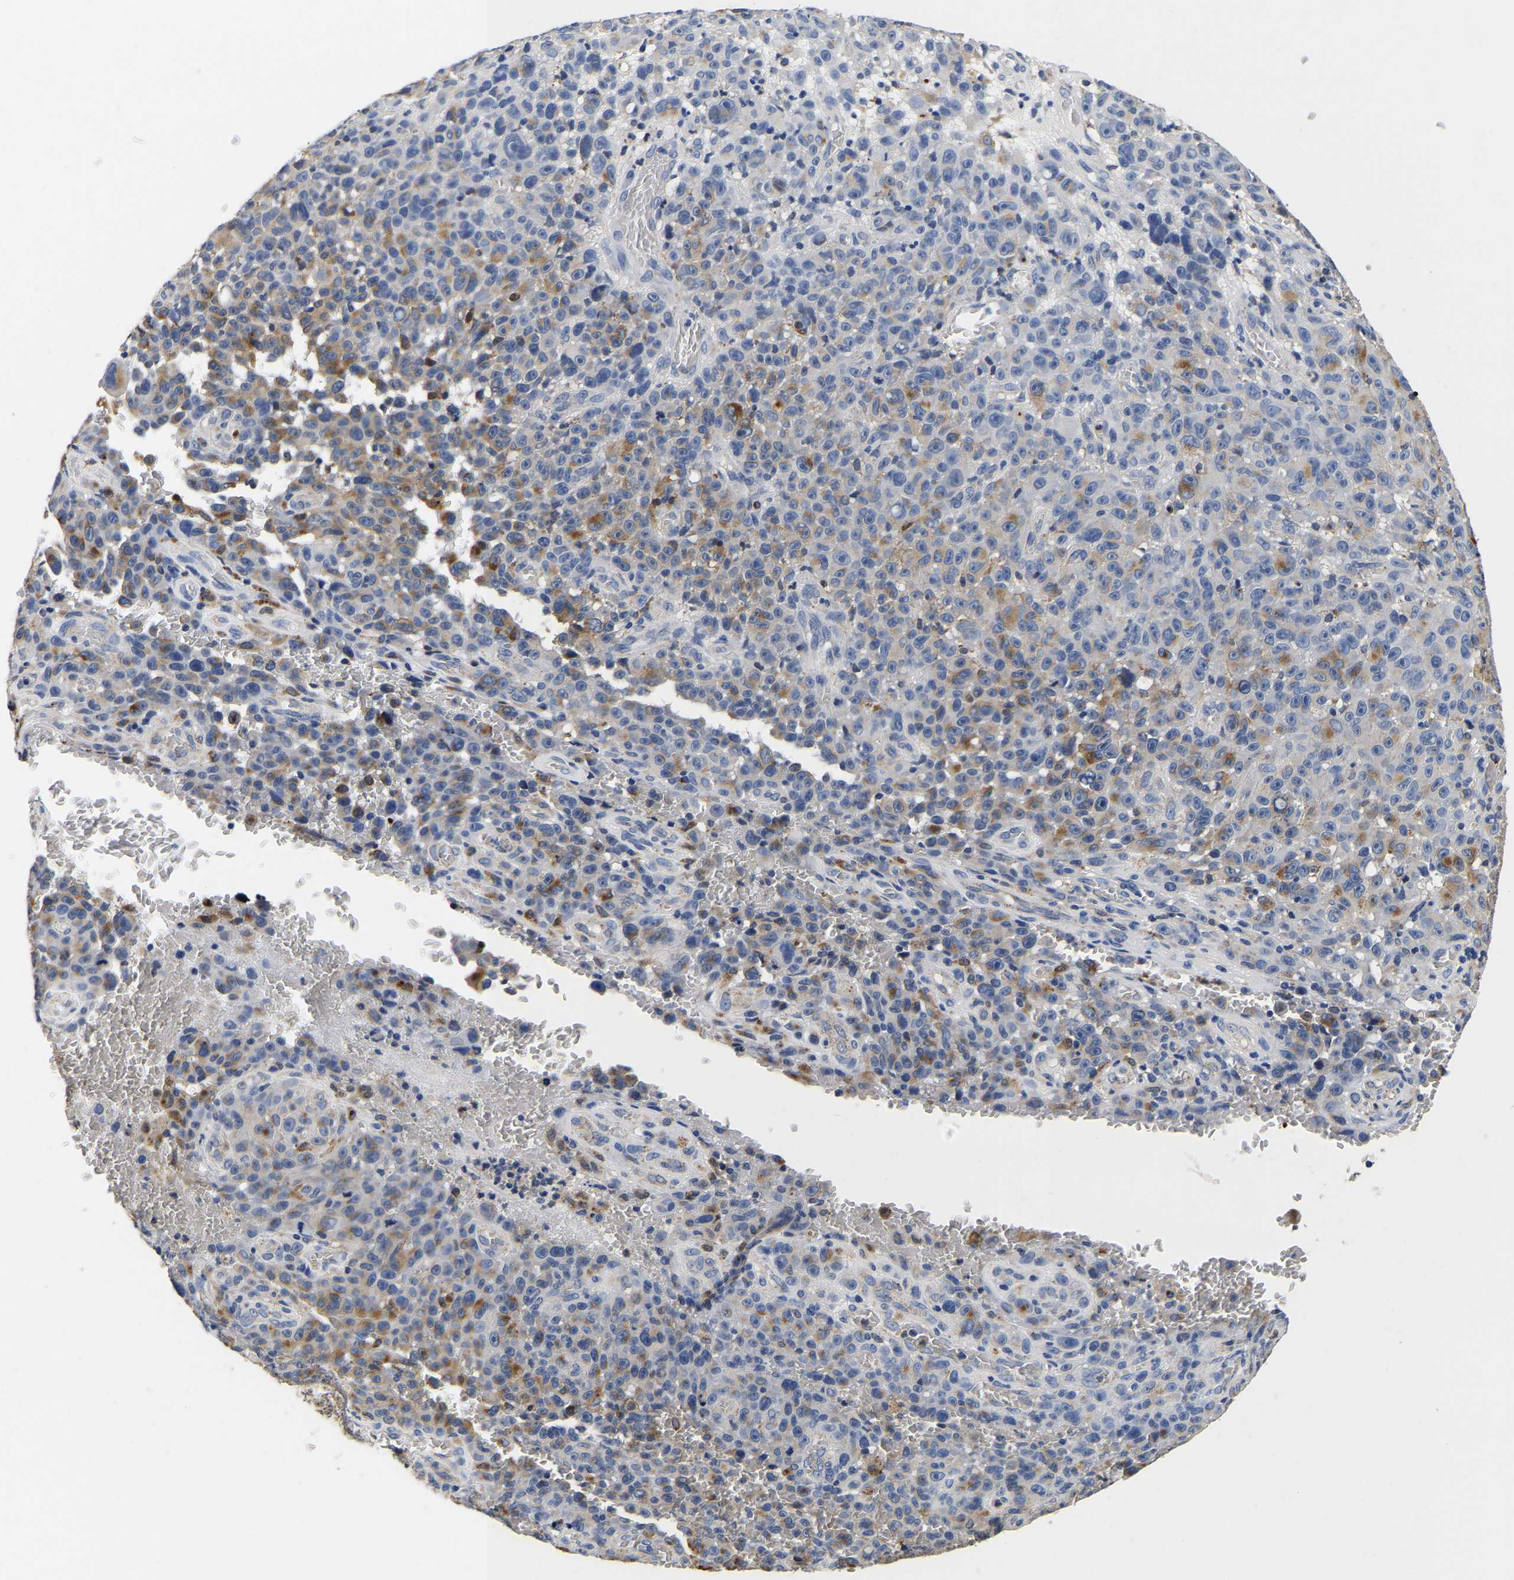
{"staining": {"intensity": "moderate", "quantity": "<25%", "location": "cytoplasmic/membranous"}, "tissue": "melanoma", "cell_type": "Tumor cells", "image_type": "cancer", "snomed": [{"axis": "morphology", "description": "Malignant melanoma, NOS"}, {"axis": "topography", "description": "Skin"}], "caption": "Immunohistochemical staining of human melanoma displays moderate cytoplasmic/membranous protein staining in approximately <25% of tumor cells.", "gene": "GRN", "patient": {"sex": "female", "age": 82}}